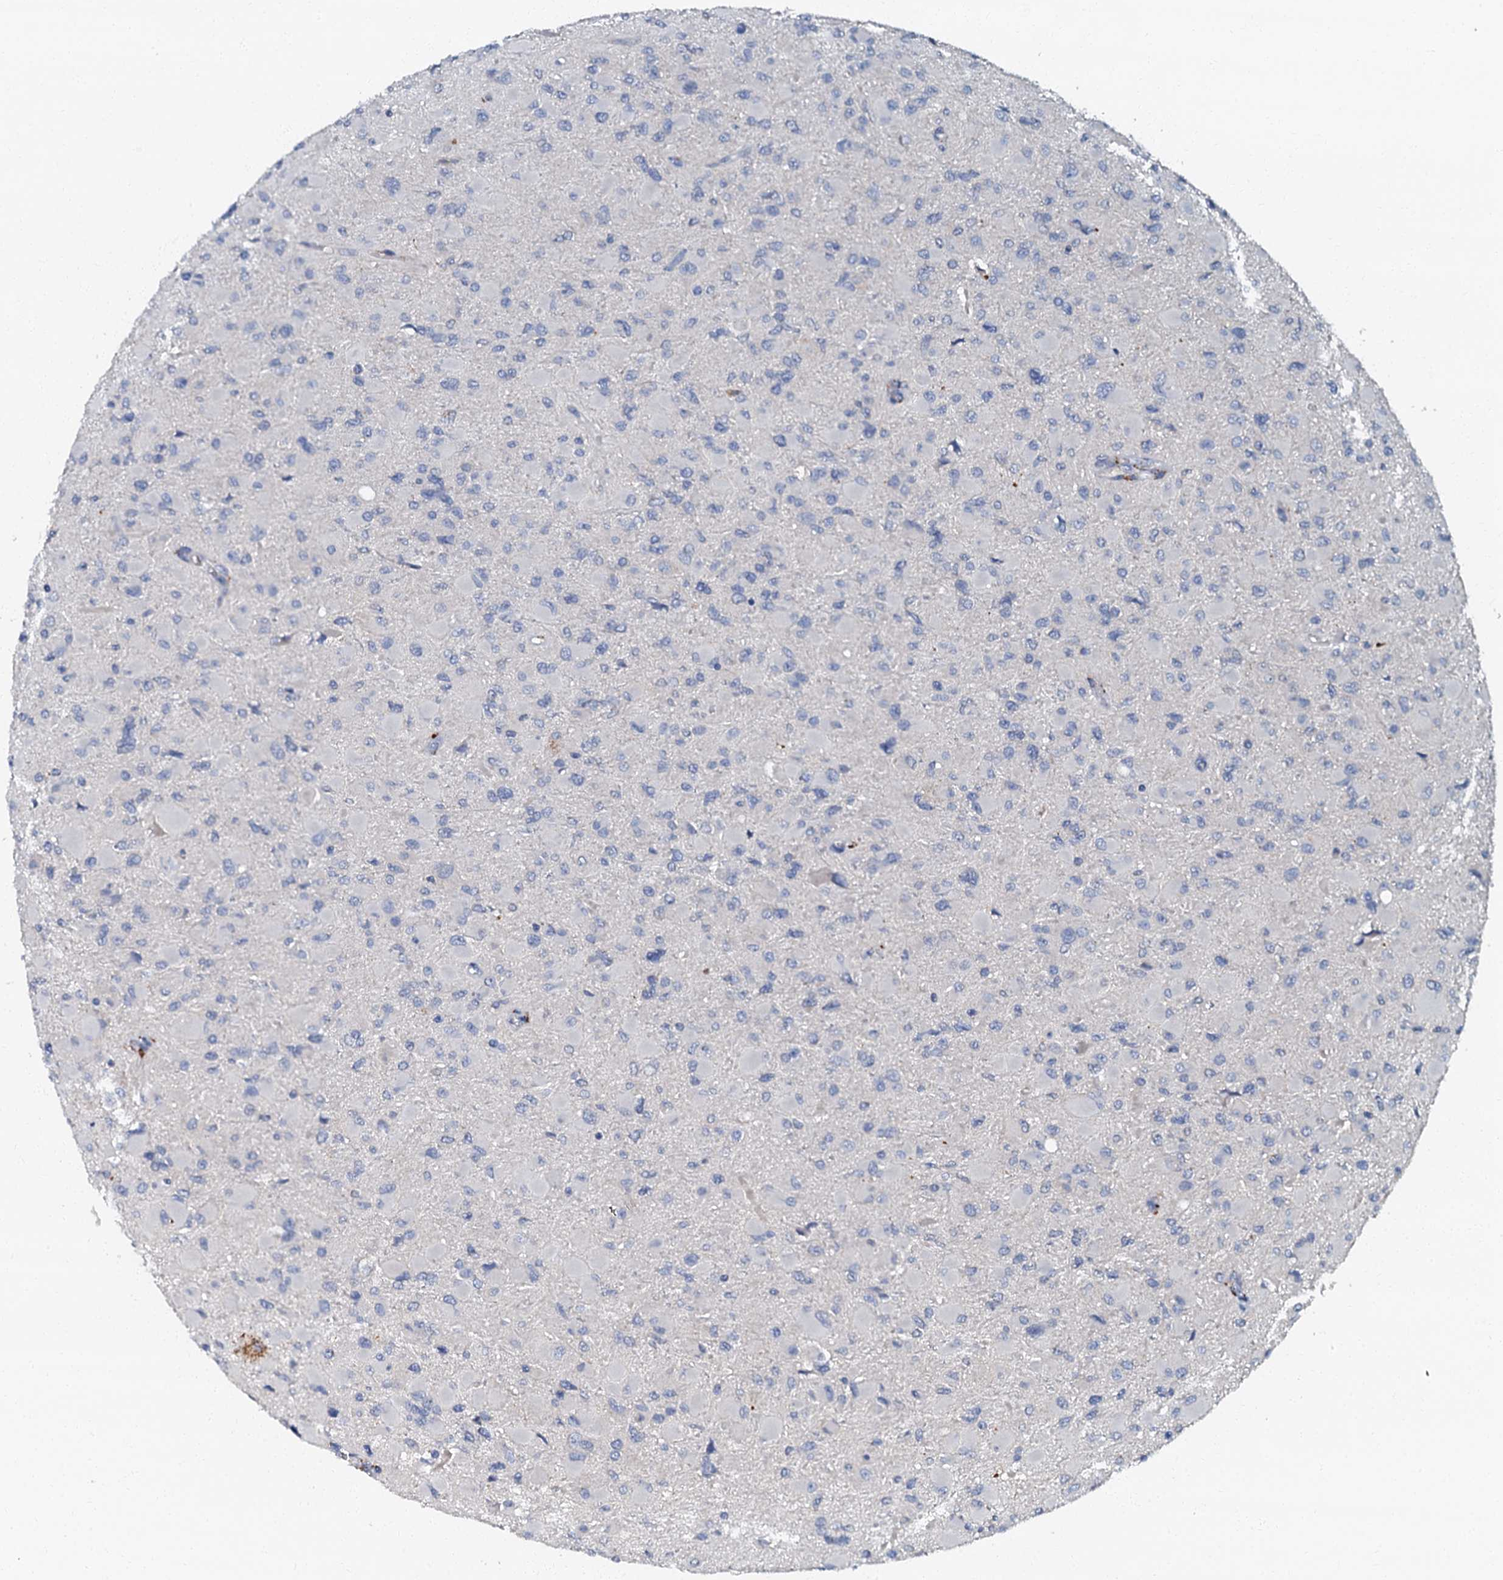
{"staining": {"intensity": "negative", "quantity": "none", "location": "none"}, "tissue": "glioma", "cell_type": "Tumor cells", "image_type": "cancer", "snomed": [{"axis": "morphology", "description": "Glioma, malignant, High grade"}, {"axis": "topography", "description": "Cerebral cortex"}], "caption": "Tumor cells show no significant staining in glioma.", "gene": "OLAH", "patient": {"sex": "female", "age": 36}}